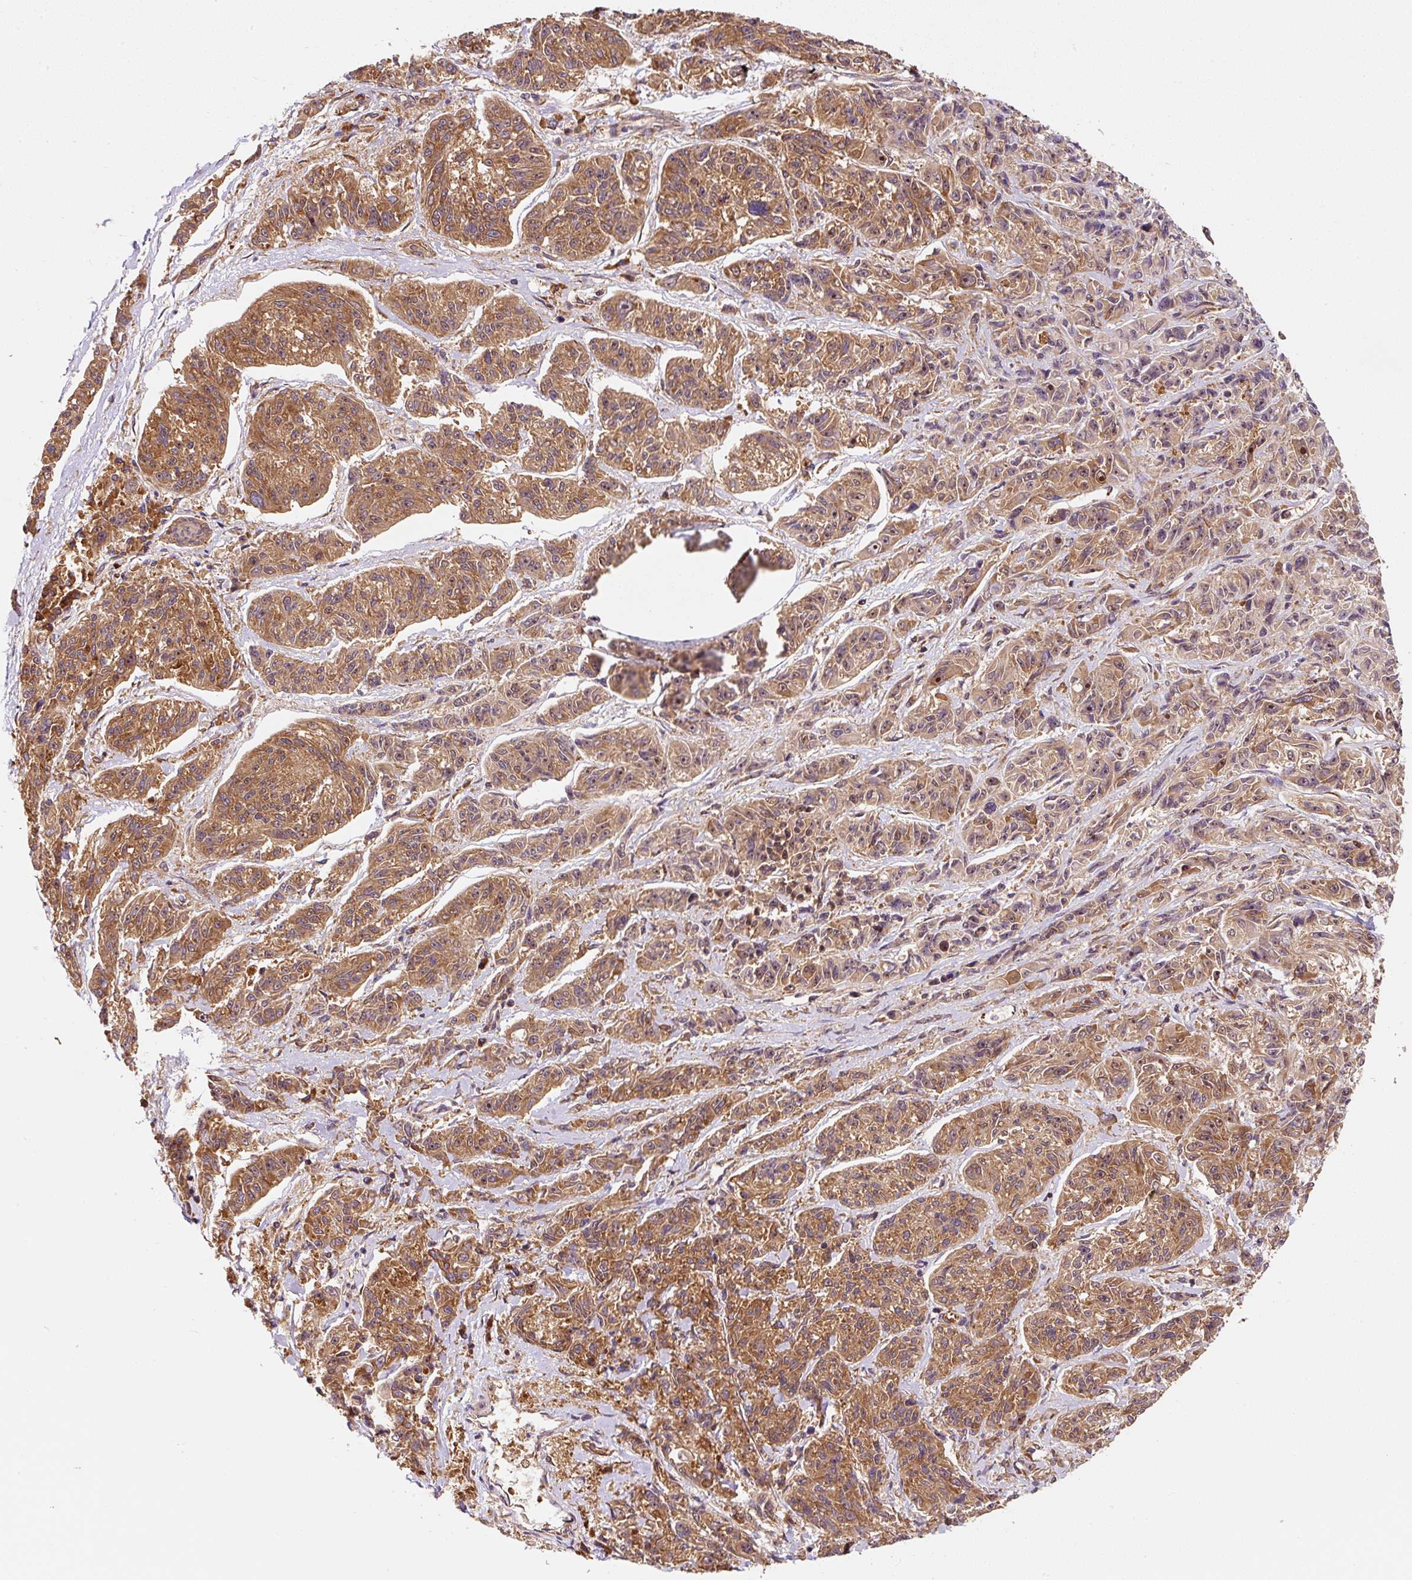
{"staining": {"intensity": "moderate", "quantity": ">75%", "location": "cytoplasmic/membranous"}, "tissue": "melanoma", "cell_type": "Tumor cells", "image_type": "cancer", "snomed": [{"axis": "morphology", "description": "Malignant melanoma, NOS"}, {"axis": "topography", "description": "Skin"}], "caption": "A high-resolution histopathology image shows immunohistochemistry staining of melanoma, which displays moderate cytoplasmic/membranous staining in approximately >75% of tumor cells.", "gene": "EIF2S2", "patient": {"sex": "male", "age": 53}}